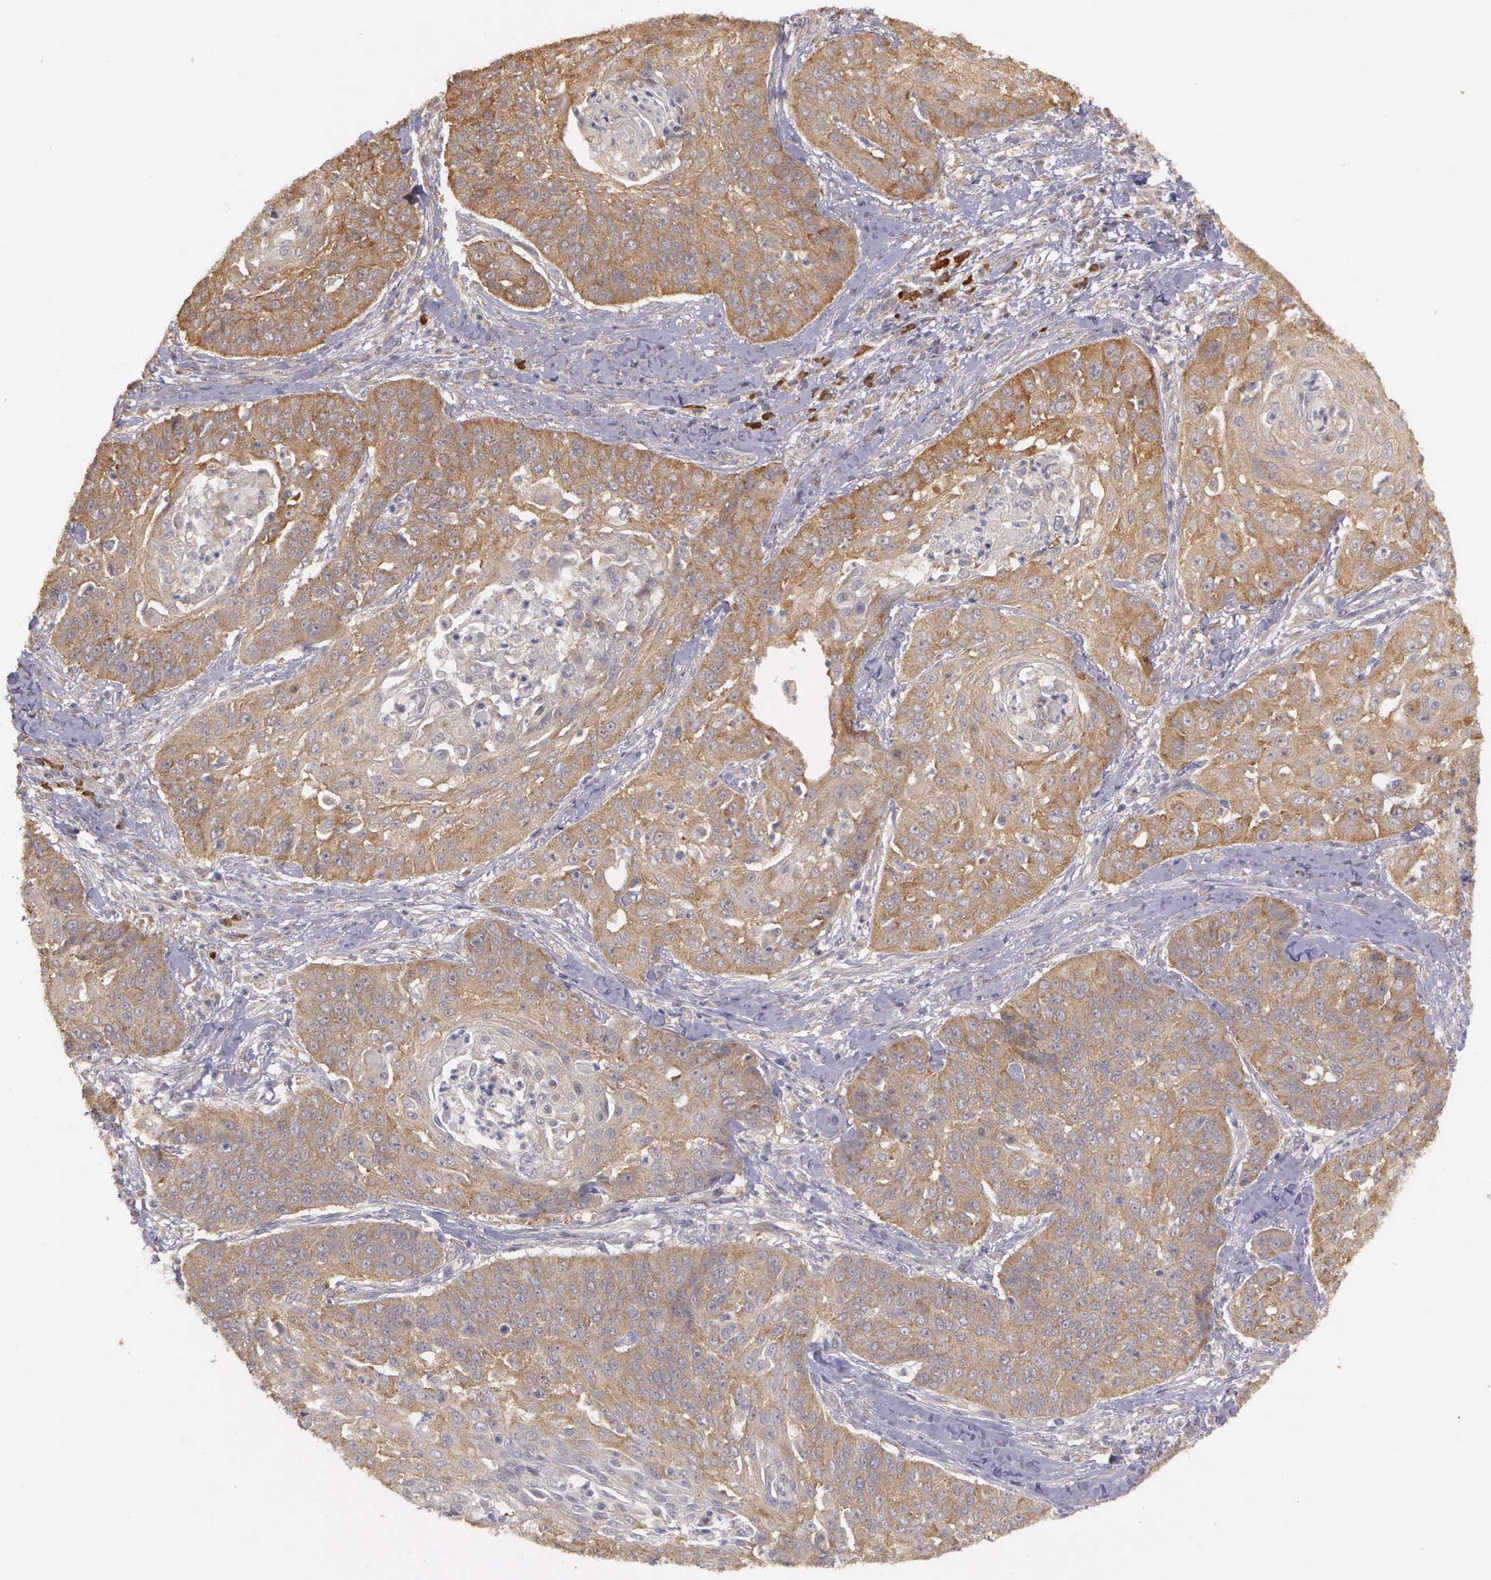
{"staining": {"intensity": "strong", "quantity": ">75%", "location": "cytoplasmic/membranous"}, "tissue": "cervical cancer", "cell_type": "Tumor cells", "image_type": "cancer", "snomed": [{"axis": "morphology", "description": "Squamous cell carcinoma, NOS"}, {"axis": "topography", "description": "Cervix"}], "caption": "Immunohistochemical staining of squamous cell carcinoma (cervical) exhibits strong cytoplasmic/membranous protein positivity in approximately >75% of tumor cells.", "gene": "EIF5", "patient": {"sex": "female", "age": 64}}